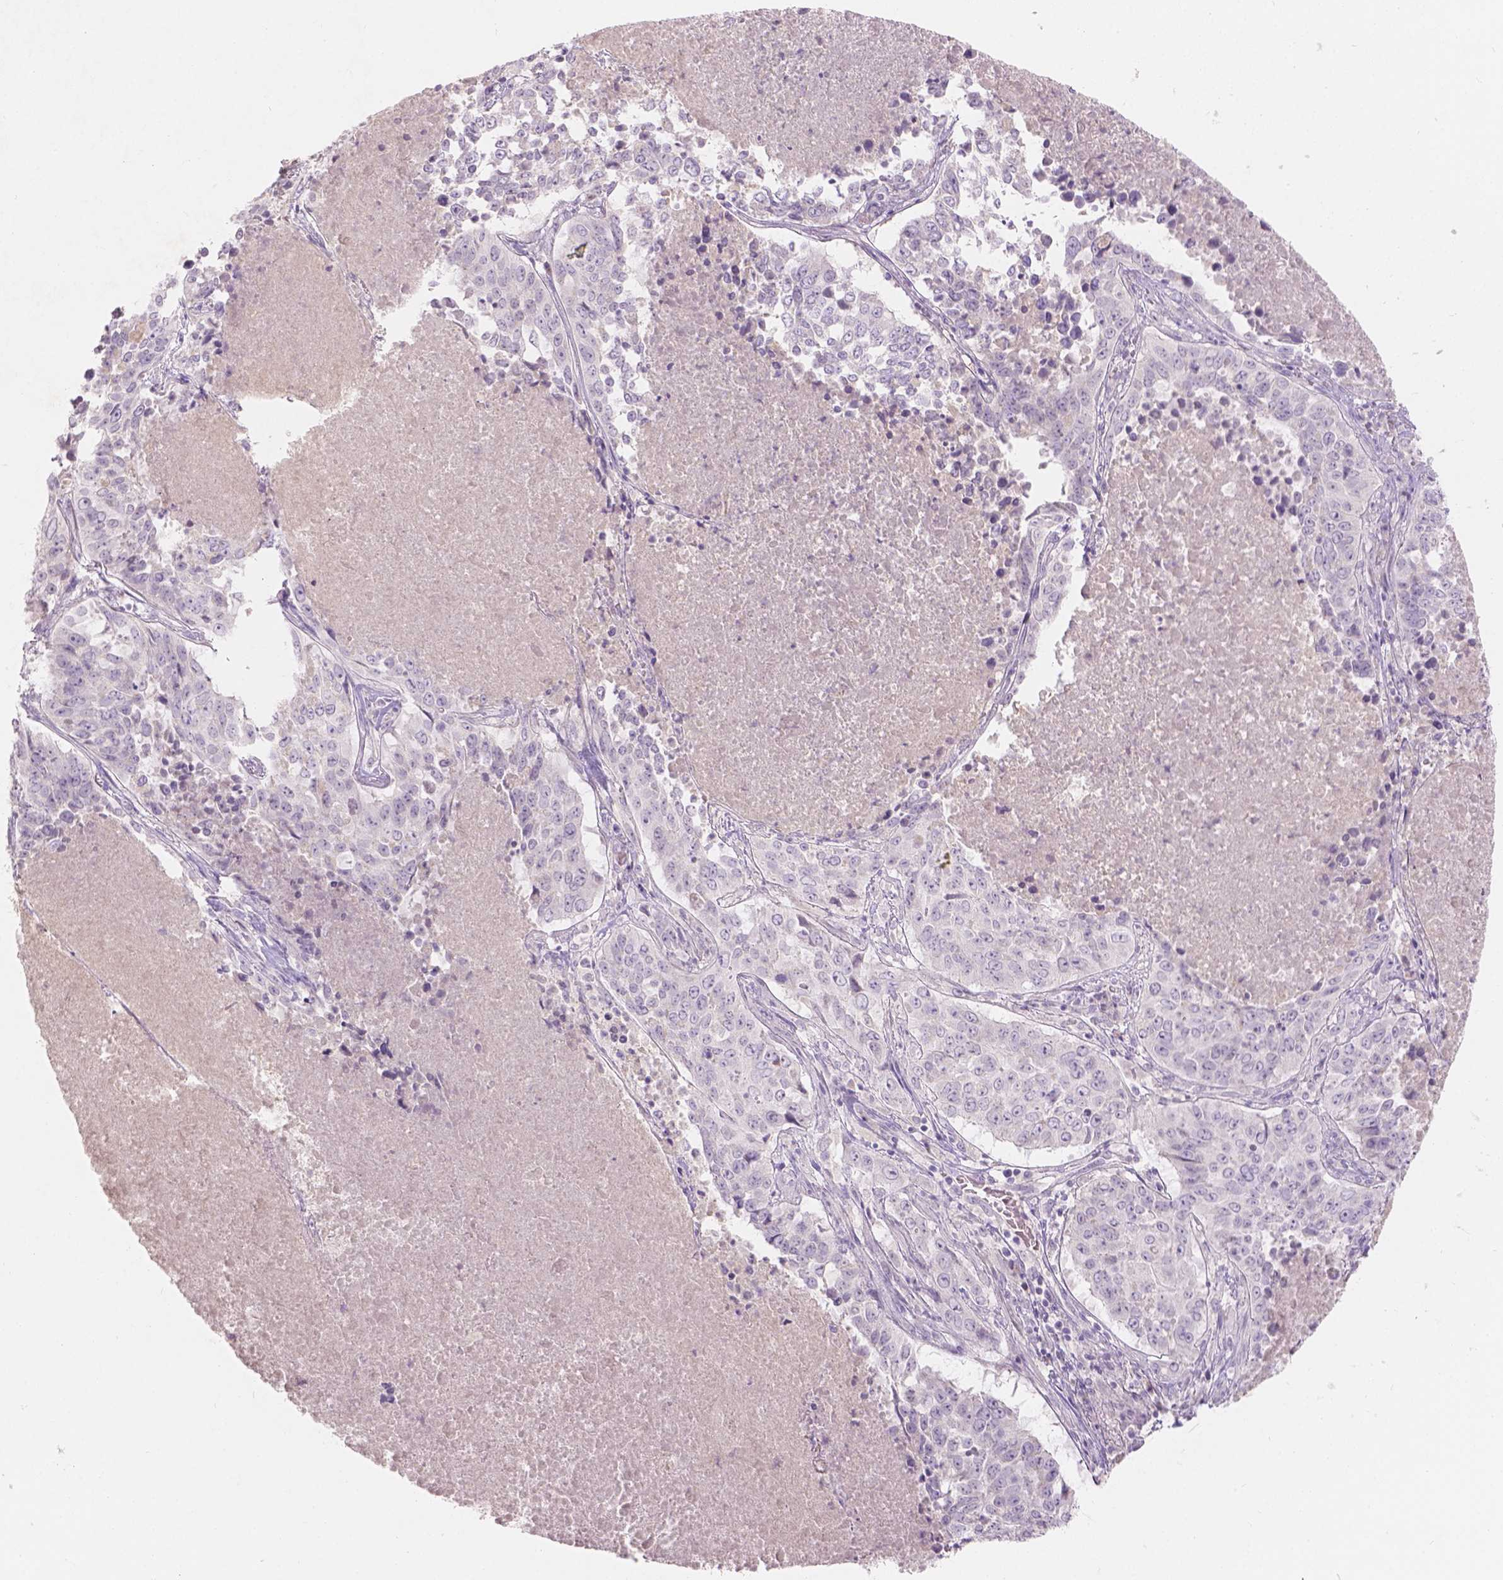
{"staining": {"intensity": "negative", "quantity": "none", "location": "none"}, "tissue": "lung cancer", "cell_type": "Tumor cells", "image_type": "cancer", "snomed": [{"axis": "morphology", "description": "Normal tissue, NOS"}, {"axis": "morphology", "description": "Squamous cell carcinoma, NOS"}, {"axis": "topography", "description": "Bronchus"}, {"axis": "topography", "description": "Lung"}], "caption": "DAB immunohistochemical staining of human lung cancer reveals no significant staining in tumor cells.", "gene": "DCAF4L1", "patient": {"sex": "male", "age": 64}}